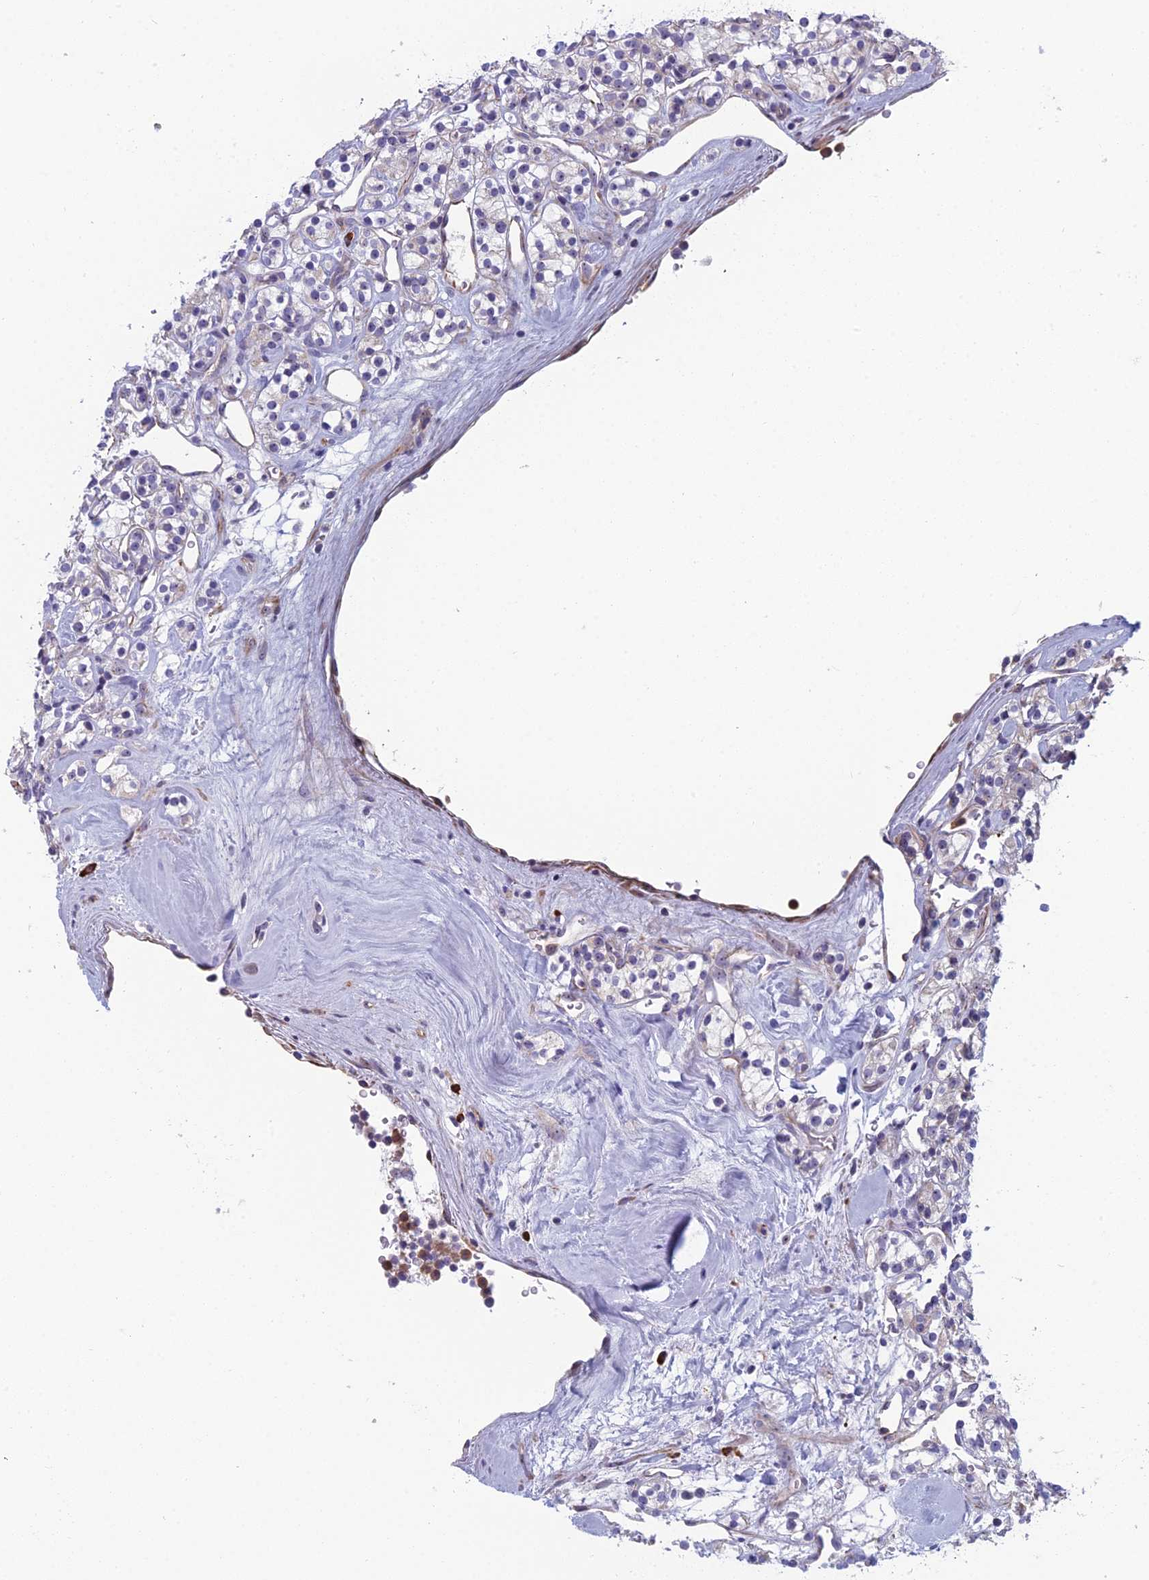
{"staining": {"intensity": "negative", "quantity": "none", "location": "none"}, "tissue": "renal cancer", "cell_type": "Tumor cells", "image_type": "cancer", "snomed": [{"axis": "morphology", "description": "Adenocarcinoma, NOS"}, {"axis": "topography", "description": "Kidney"}], "caption": "High magnification brightfield microscopy of renal cancer (adenocarcinoma) stained with DAB (3,3'-diaminobenzidine) (brown) and counterstained with hematoxylin (blue): tumor cells show no significant staining.", "gene": "NOC2L", "patient": {"sex": "male", "age": 77}}